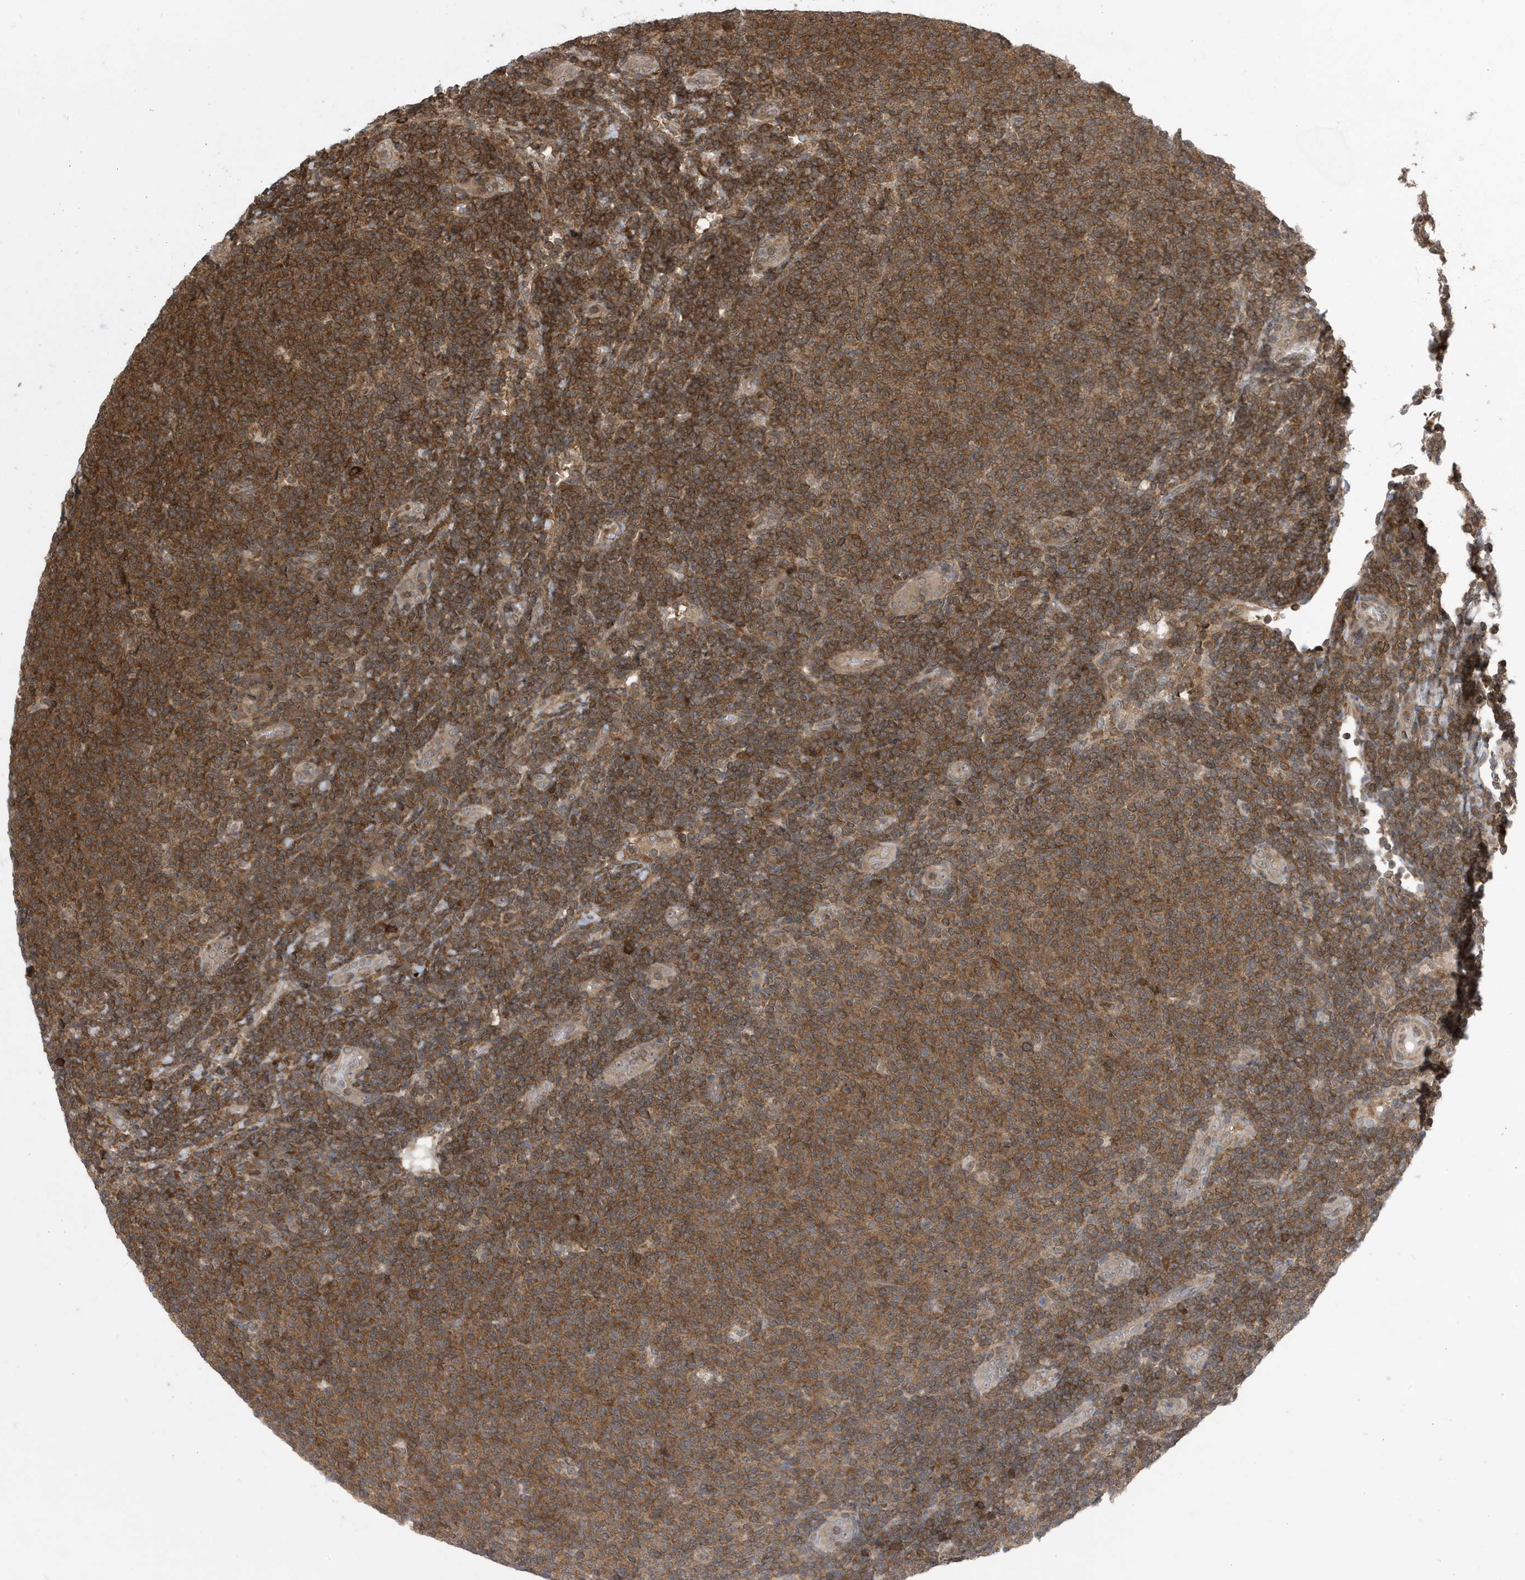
{"staining": {"intensity": "moderate", "quantity": ">75%", "location": "cytoplasmic/membranous"}, "tissue": "lymphoma", "cell_type": "Tumor cells", "image_type": "cancer", "snomed": [{"axis": "morphology", "description": "Malignant lymphoma, non-Hodgkin's type, Low grade"}, {"axis": "topography", "description": "Lymph node"}], "caption": "IHC photomicrograph of human low-grade malignant lymphoma, non-Hodgkin's type stained for a protein (brown), which demonstrates medium levels of moderate cytoplasmic/membranous positivity in about >75% of tumor cells.", "gene": "UBQLN1", "patient": {"sex": "male", "age": 66}}